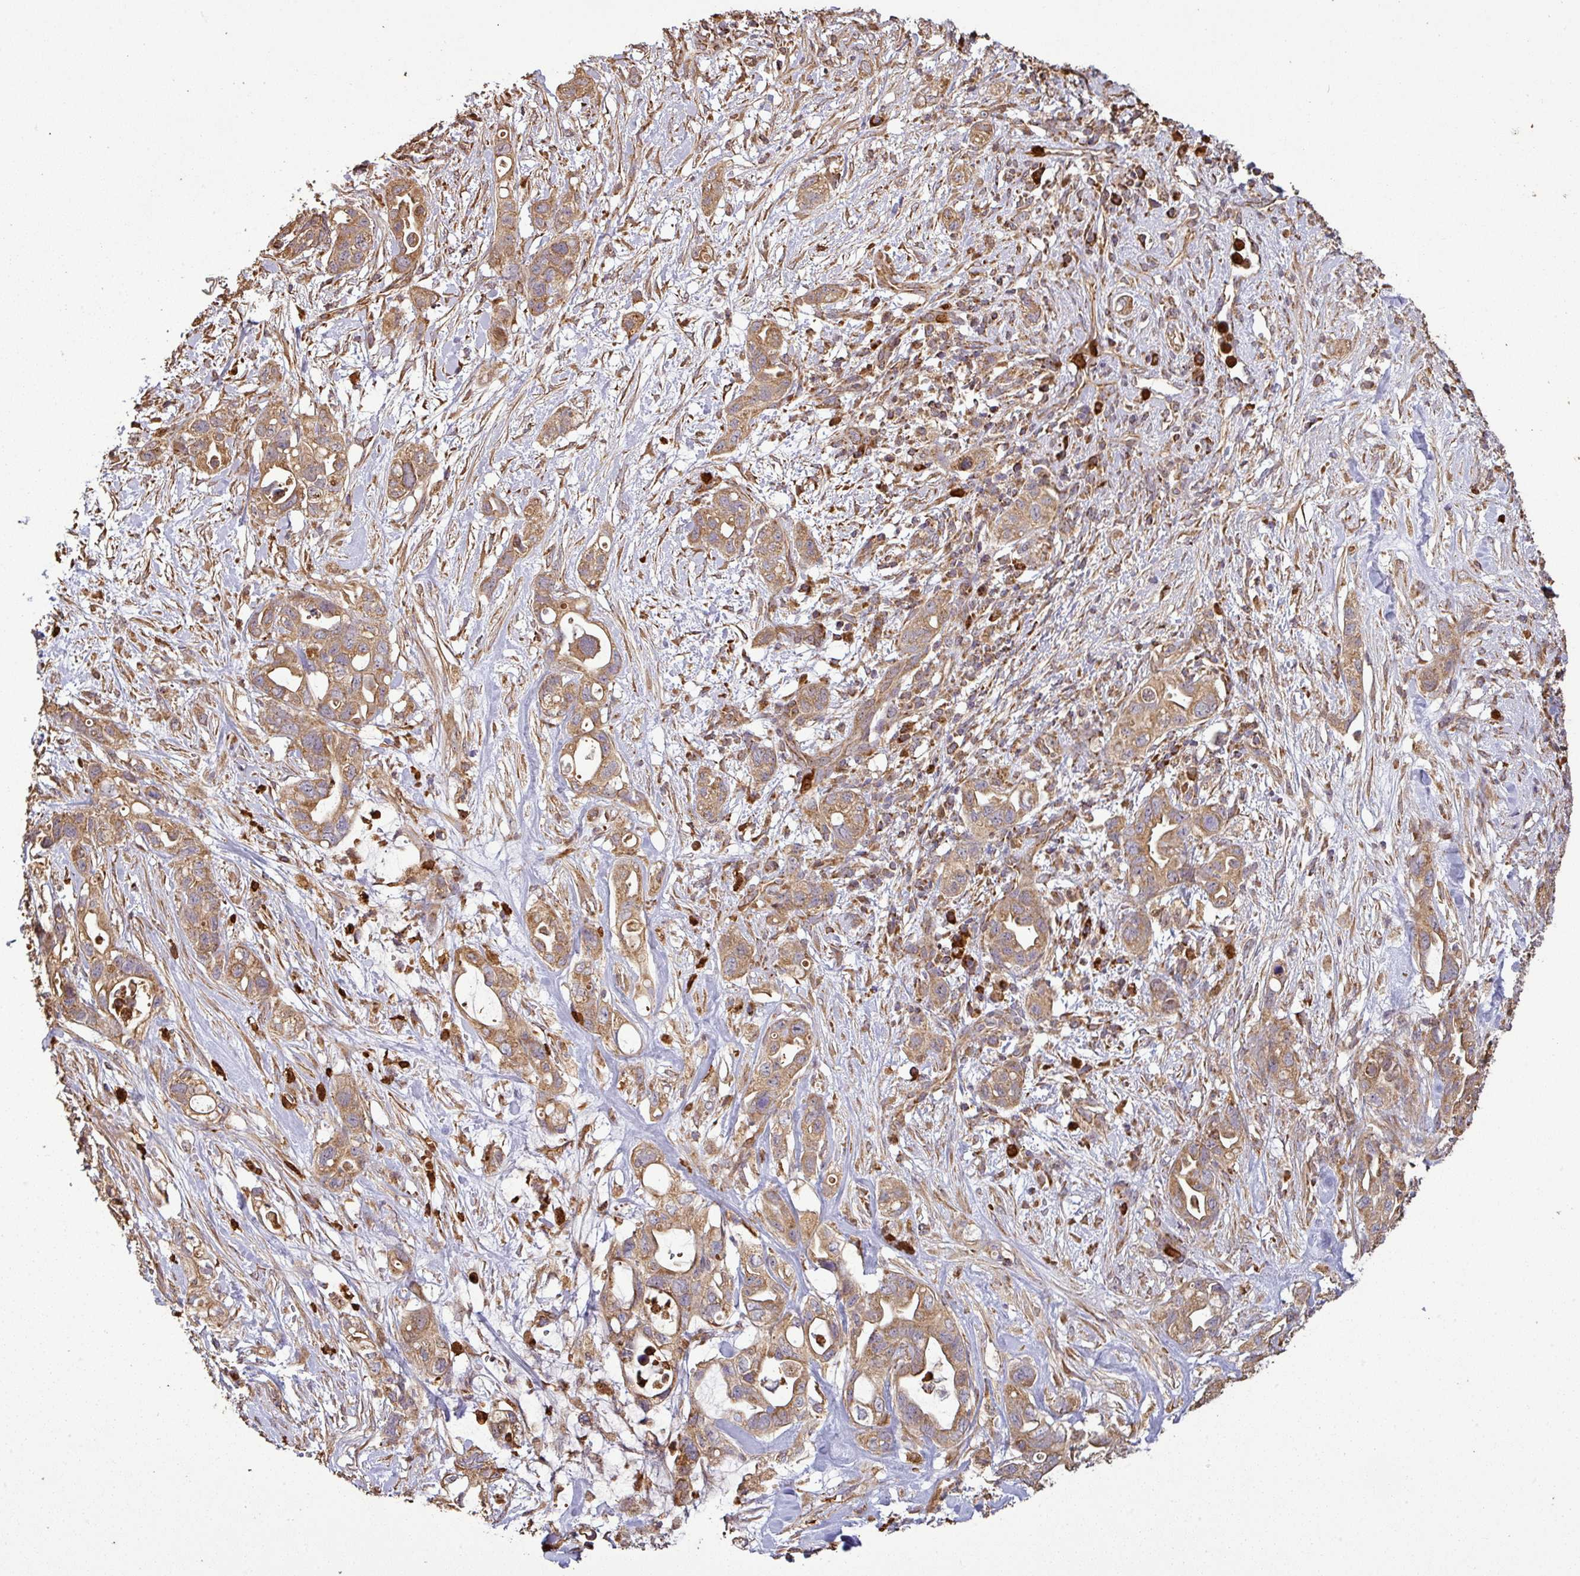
{"staining": {"intensity": "moderate", "quantity": ">75%", "location": "cytoplasmic/membranous"}, "tissue": "pancreatic cancer", "cell_type": "Tumor cells", "image_type": "cancer", "snomed": [{"axis": "morphology", "description": "Adenocarcinoma, NOS"}, {"axis": "topography", "description": "Pancreas"}], "caption": "This is an image of immunohistochemistry (IHC) staining of pancreatic adenocarcinoma, which shows moderate staining in the cytoplasmic/membranous of tumor cells.", "gene": "PLEKHM1", "patient": {"sex": "female", "age": 72}}